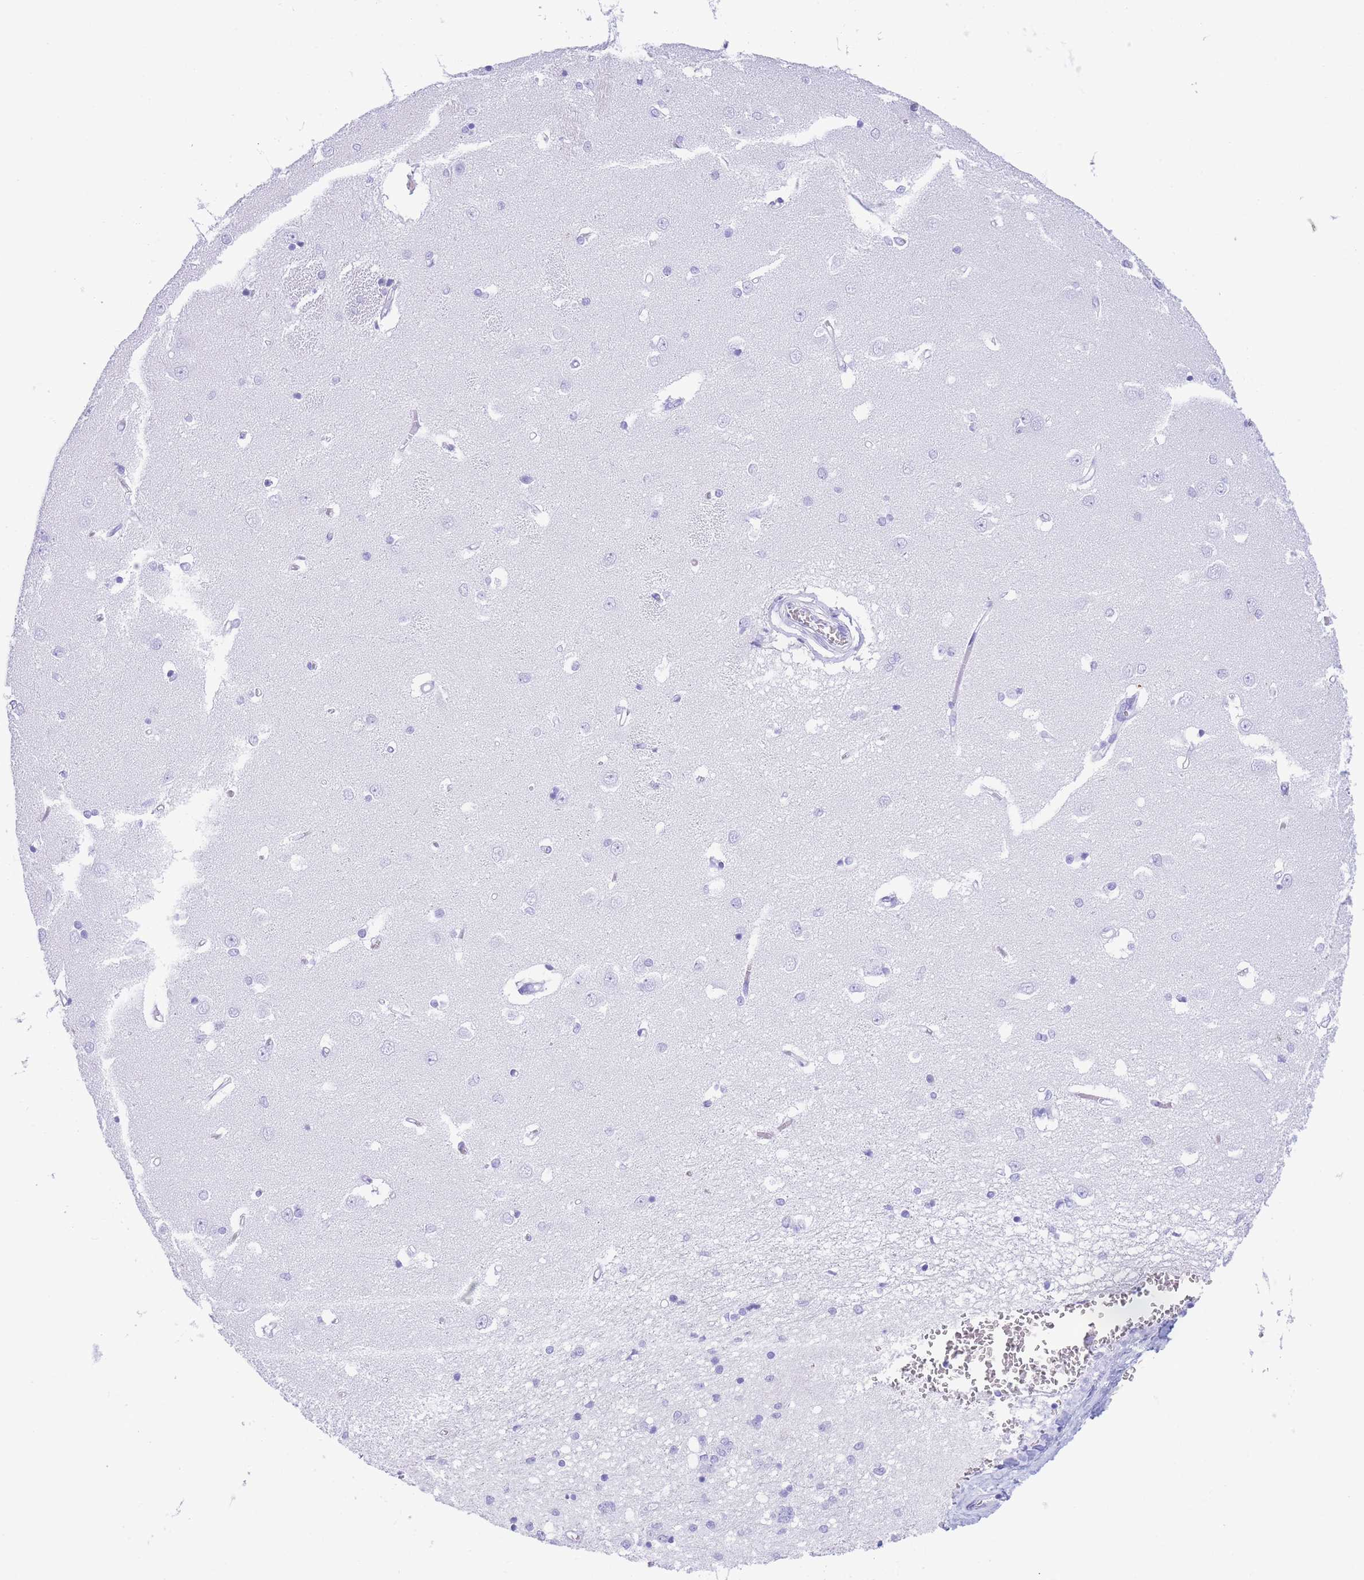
{"staining": {"intensity": "negative", "quantity": "none", "location": "none"}, "tissue": "caudate", "cell_type": "Glial cells", "image_type": "normal", "snomed": [{"axis": "morphology", "description": "Normal tissue, NOS"}, {"axis": "topography", "description": "Lateral ventricle wall"}], "caption": "Normal caudate was stained to show a protein in brown. There is no significant positivity in glial cells. (Stains: DAB immunohistochemistry (IHC) with hematoxylin counter stain, Microscopy: brightfield microscopy at high magnification).", "gene": "SLCO1B1", "patient": {"sex": "male", "age": 37}}